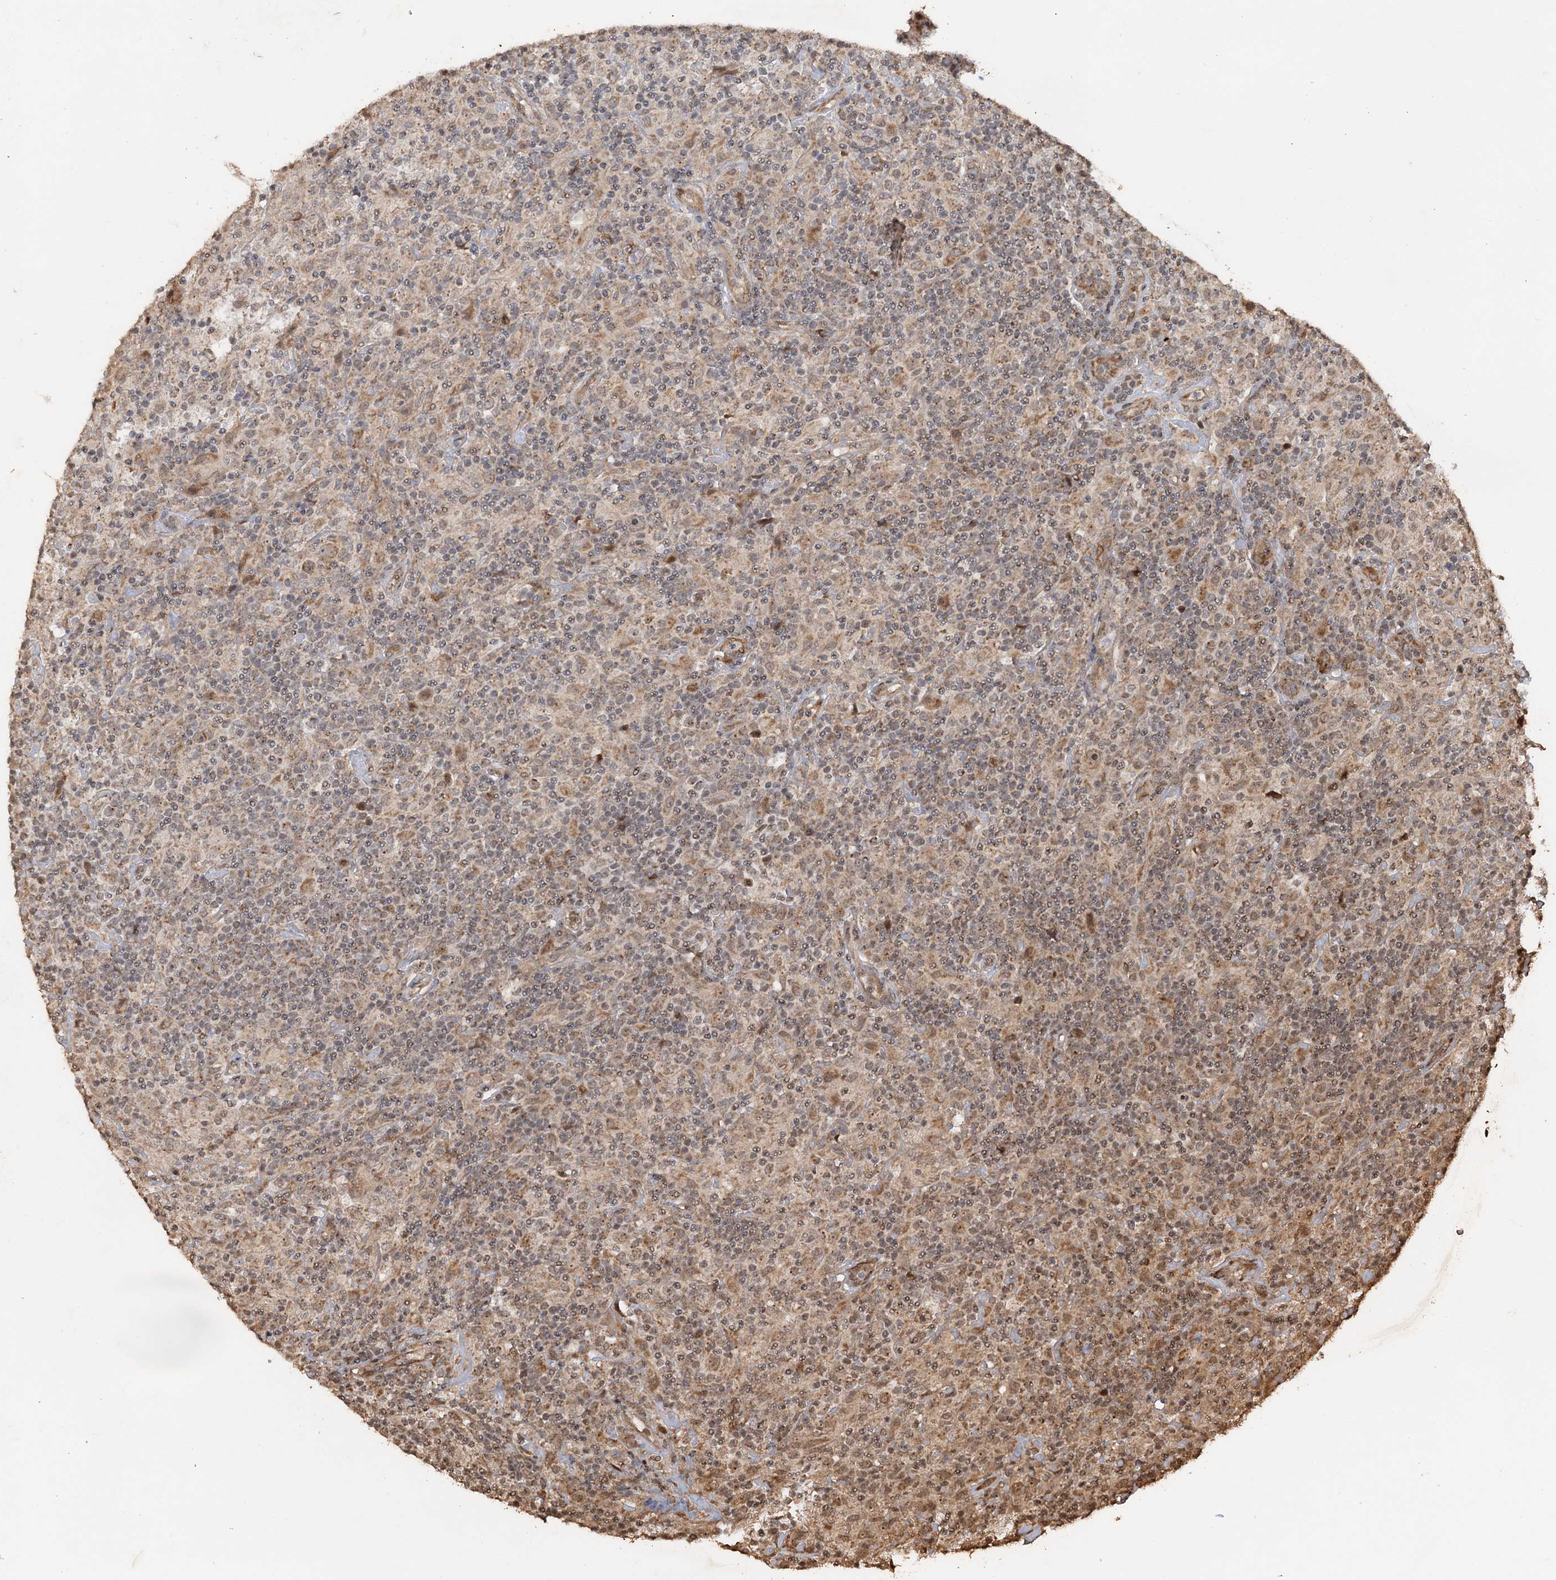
{"staining": {"intensity": "moderate", "quantity": ">75%", "location": "cytoplasmic/membranous"}, "tissue": "lymphoma", "cell_type": "Tumor cells", "image_type": "cancer", "snomed": [{"axis": "morphology", "description": "Hodgkin's disease, NOS"}, {"axis": "topography", "description": "Lymph node"}], "caption": "Protein staining of Hodgkin's disease tissue shows moderate cytoplasmic/membranous positivity in about >75% of tumor cells.", "gene": "REP15", "patient": {"sex": "male", "age": 70}}